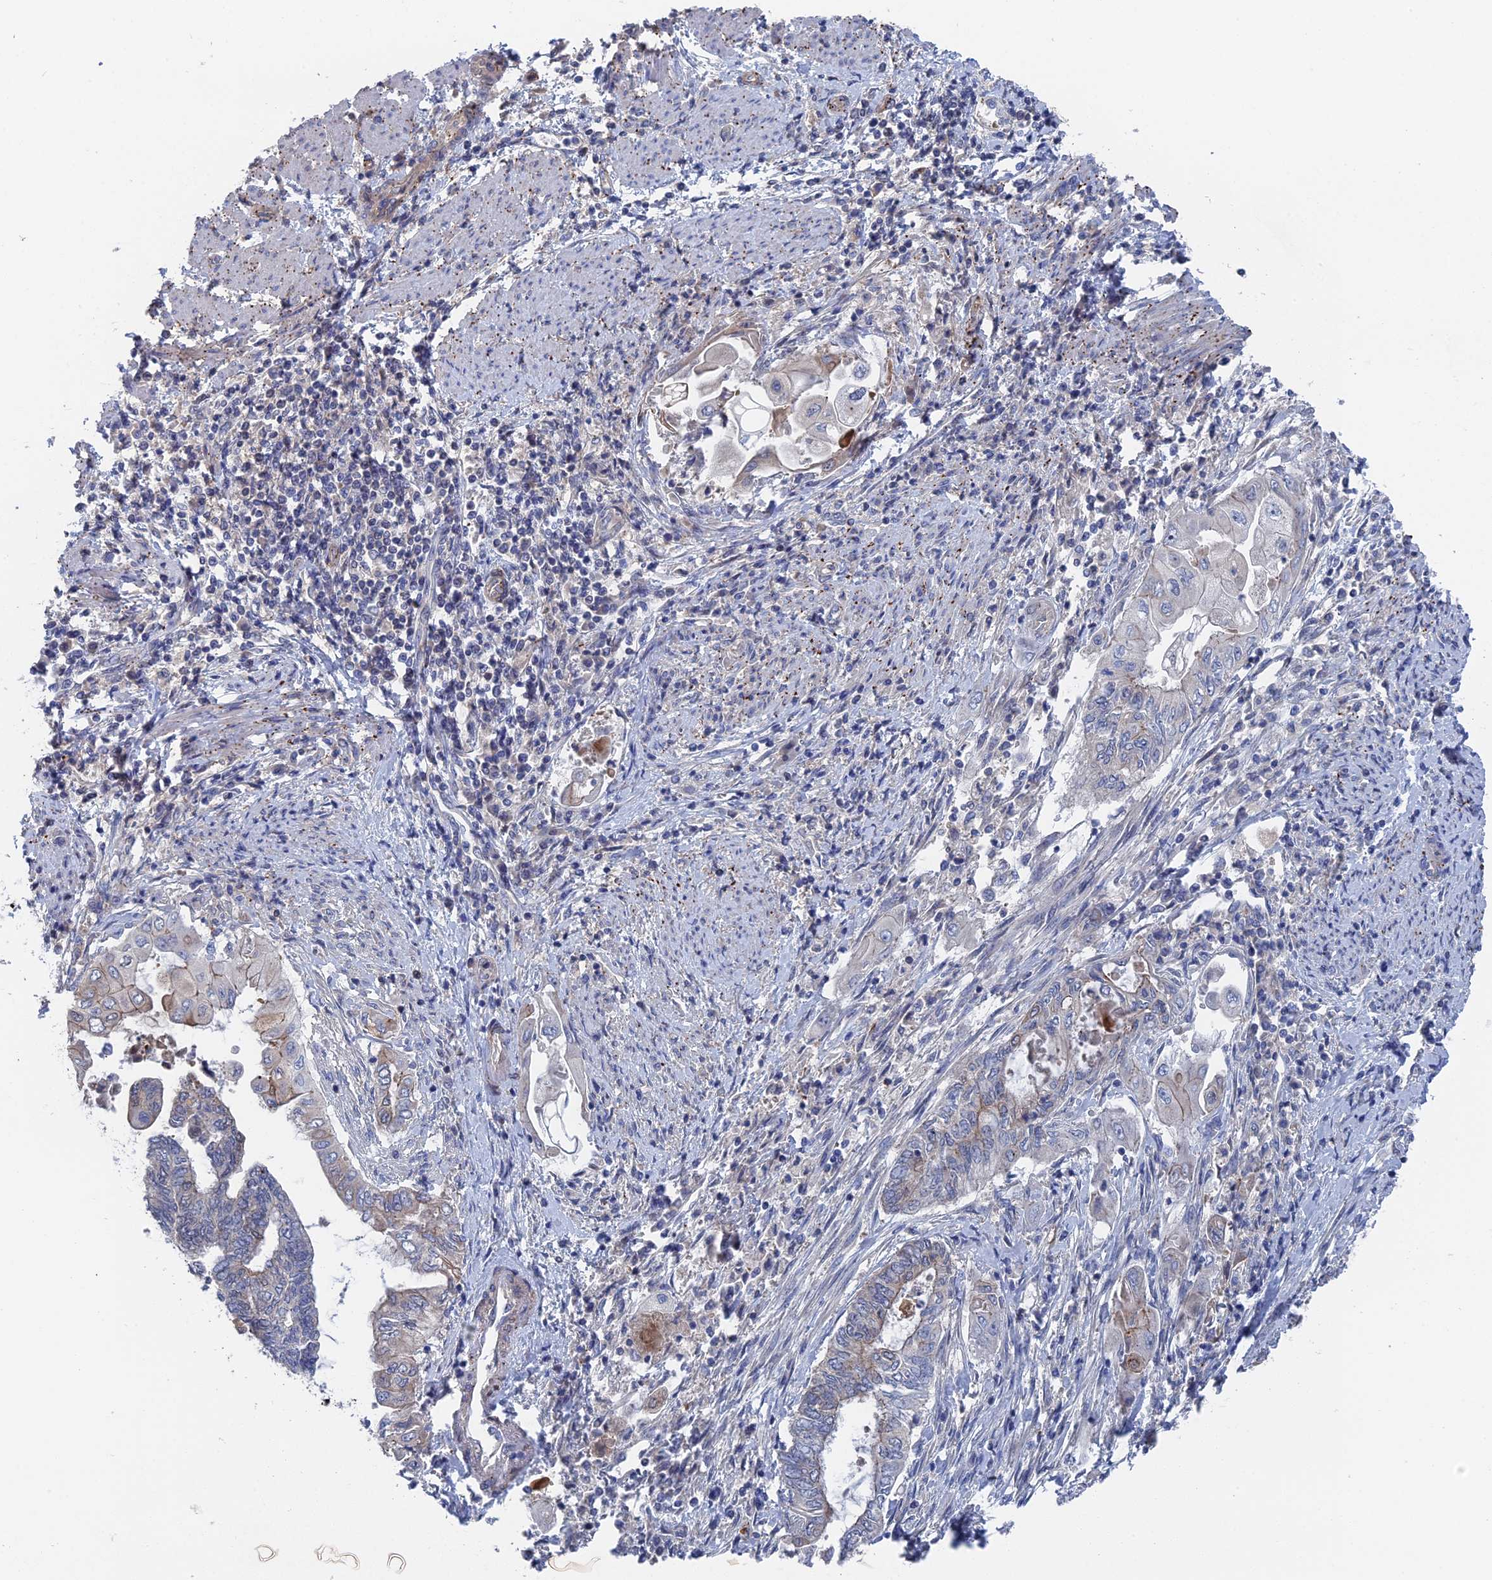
{"staining": {"intensity": "negative", "quantity": "none", "location": "none"}, "tissue": "endometrial cancer", "cell_type": "Tumor cells", "image_type": "cancer", "snomed": [{"axis": "morphology", "description": "Adenocarcinoma, NOS"}, {"axis": "topography", "description": "Uterus"}, {"axis": "topography", "description": "Endometrium"}], "caption": "IHC histopathology image of neoplastic tissue: endometrial cancer stained with DAB exhibits no significant protein positivity in tumor cells. (Immunohistochemistry, brightfield microscopy, high magnification).", "gene": "MTHFSD", "patient": {"sex": "female", "age": 70}}